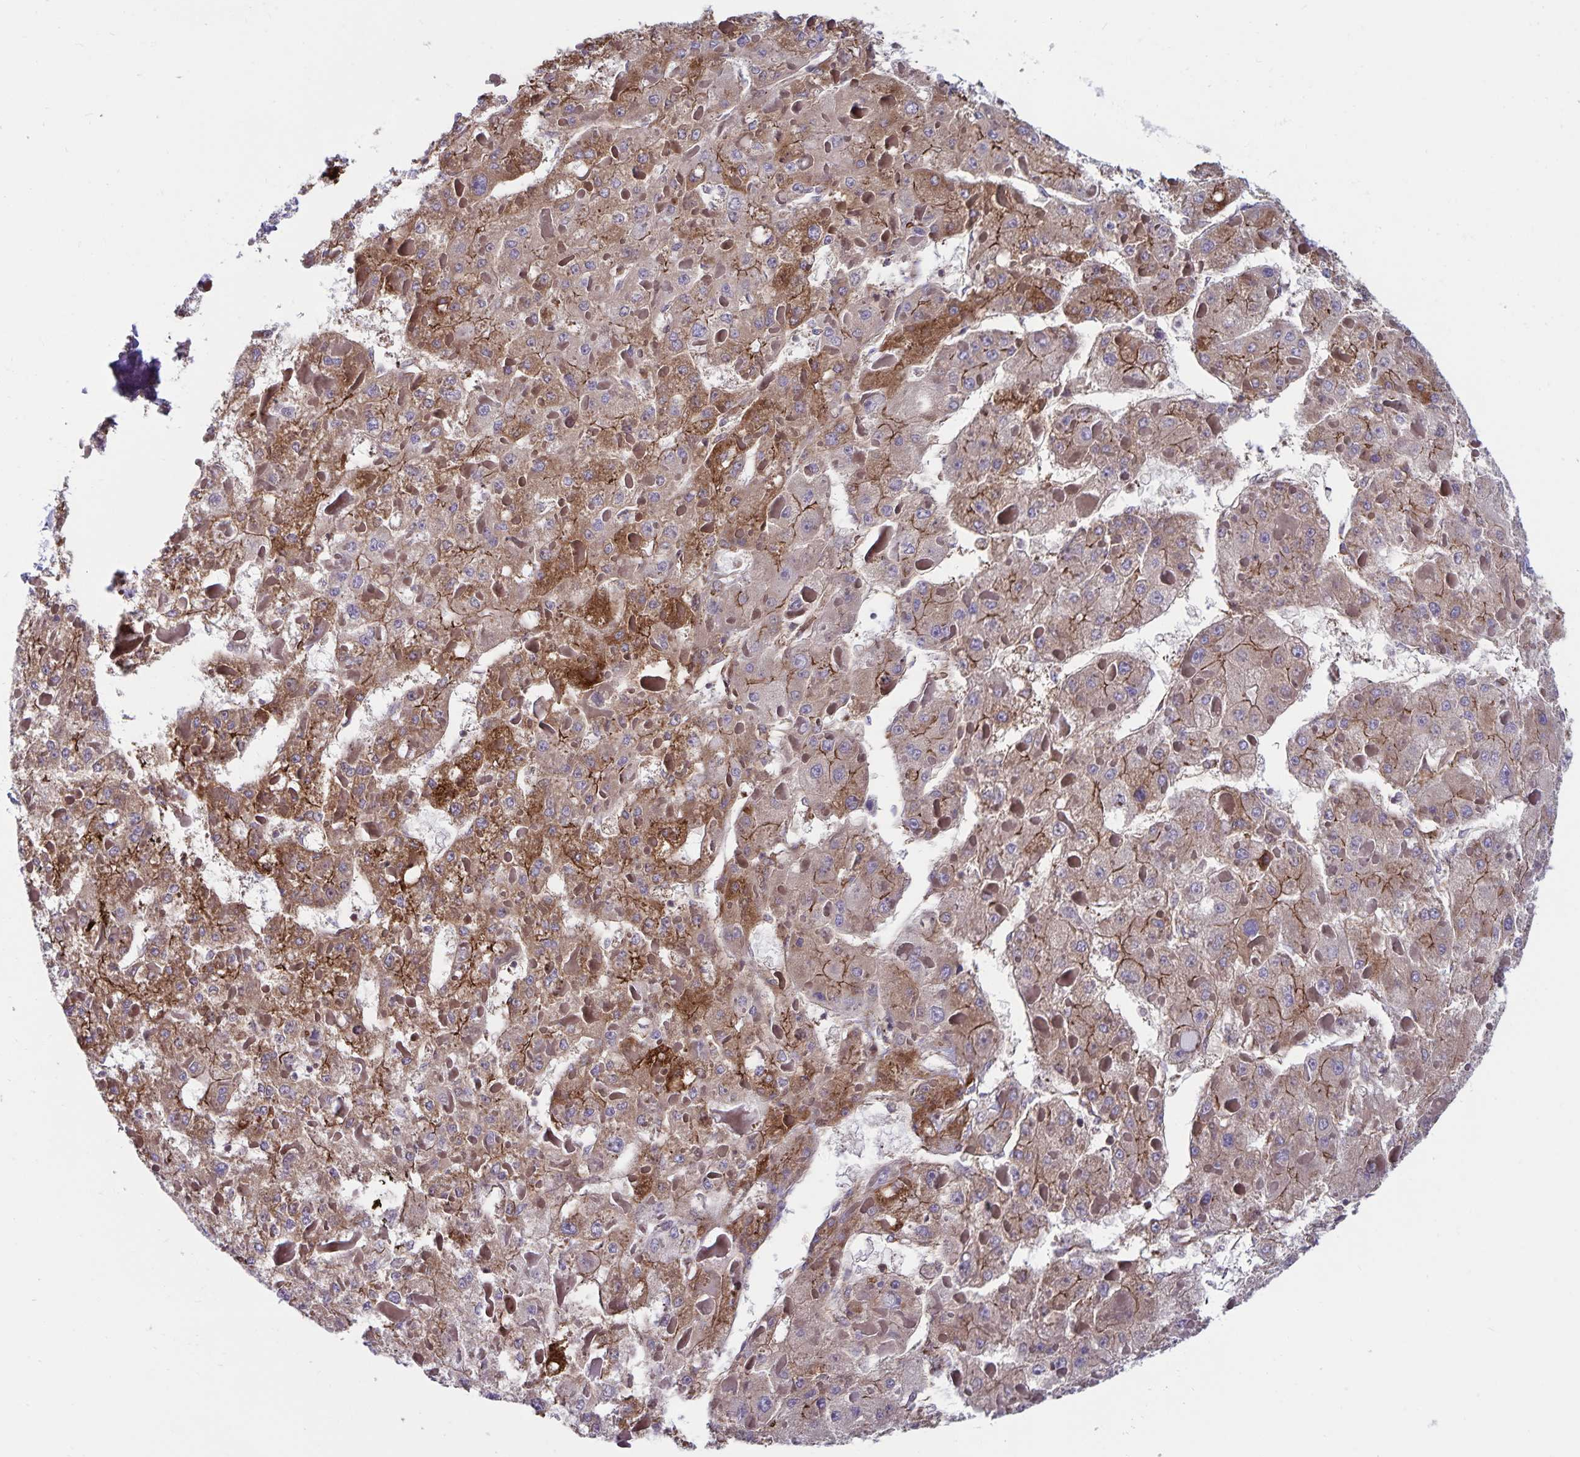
{"staining": {"intensity": "moderate", "quantity": "25%-75%", "location": "cytoplasmic/membranous"}, "tissue": "liver cancer", "cell_type": "Tumor cells", "image_type": "cancer", "snomed": [{"axis": "morphology", "description": "Carcinoma, Hepatocellular, NOS"}, {"axis": "topography", "description": "Liver"}], "caption": "Hepatocellular carcinoma (liver) stained for a protein demonstrates moderate cytoplasmic/membranous positivity in tumor cells.", "gene": "SEC62", "patient": {"sex": "female", "age": 73}}